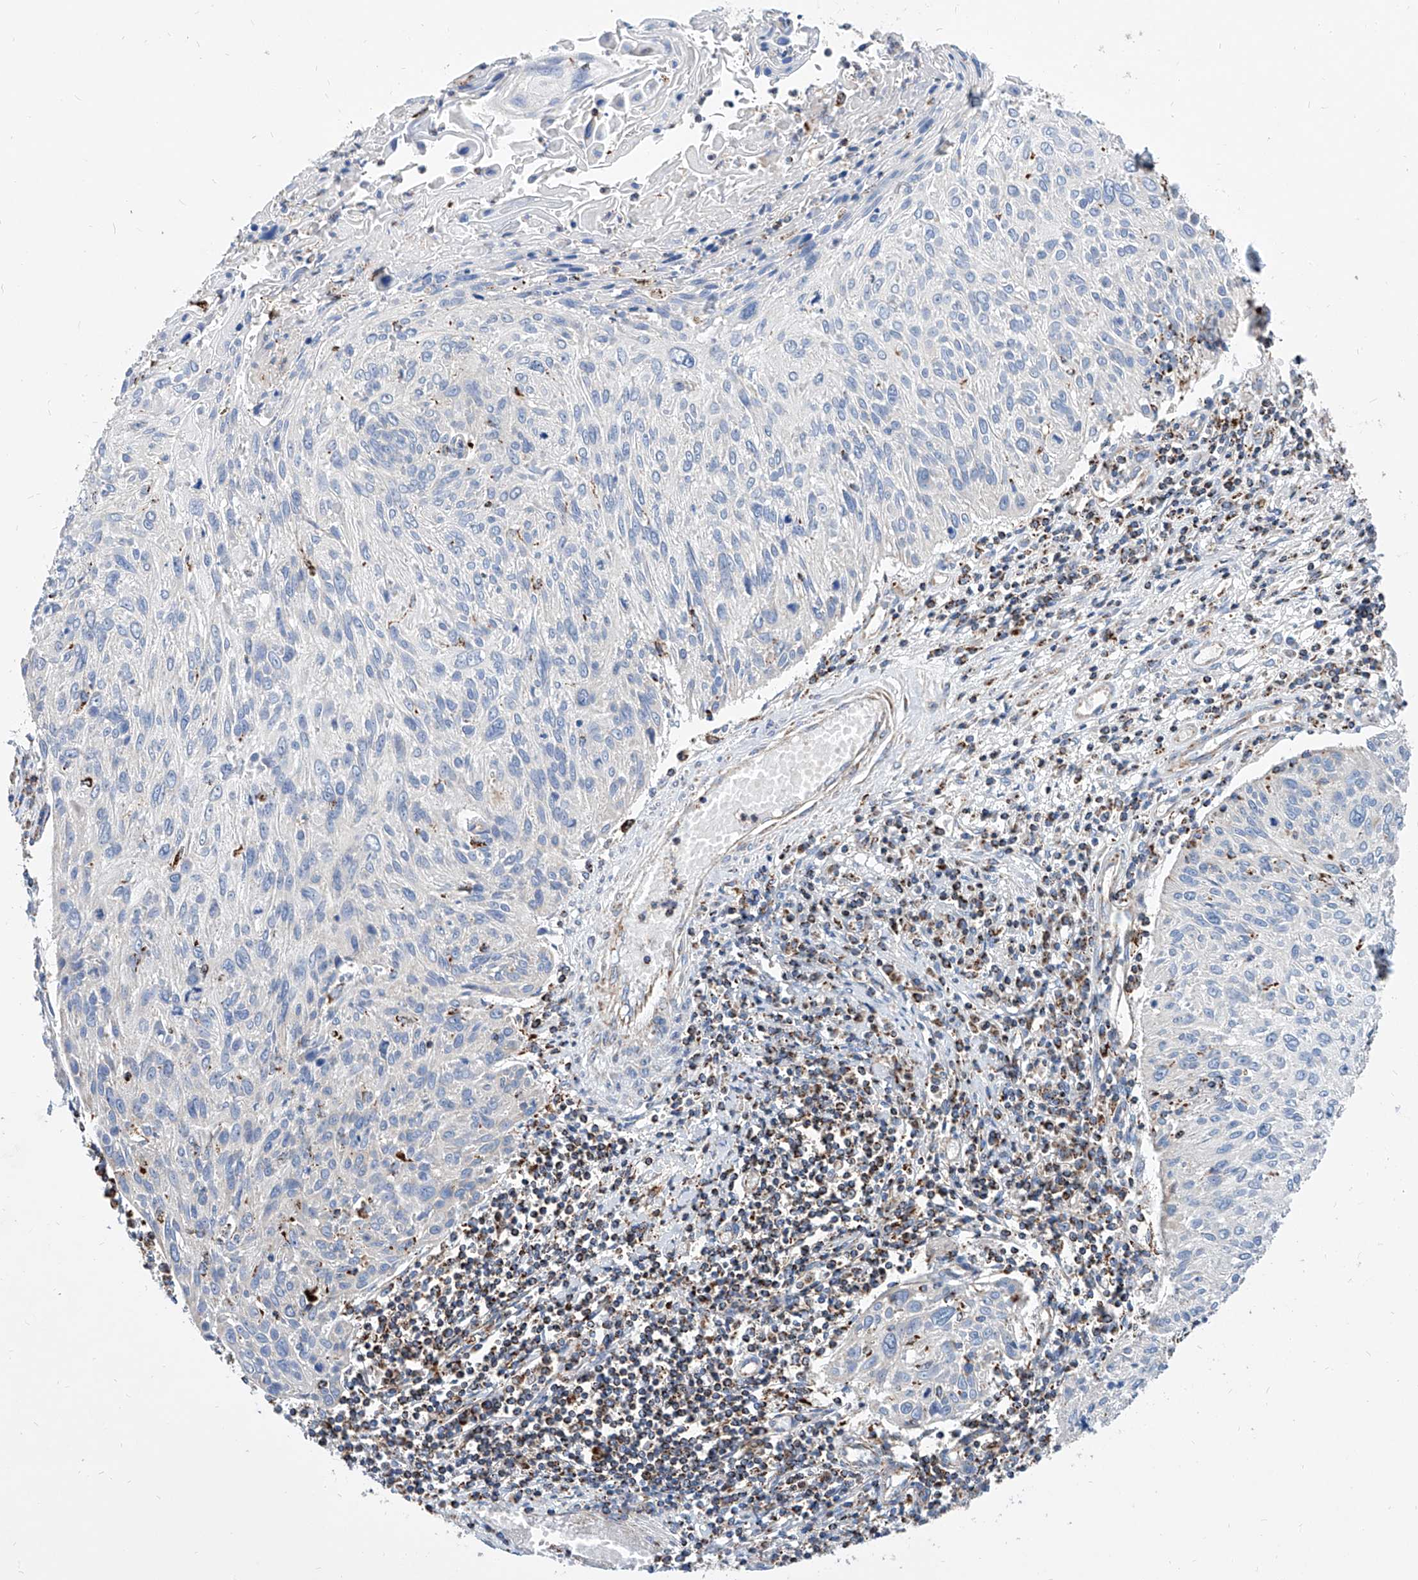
{"staining": {"intensity": "negative", "quantity": "none", "location": "none"}, "tissue": "cervical cancer", "cell_type": "Tumor cells", "image_type": "cancer", "snomed": [{"axis": "morphology", "description": "Squamous cell carcinoma, NOS"}, {"axis": "topography", "description": "Cervix"}], "caption": "IHC micrograph of cervical cancer stained for a protein (brown), which exhibits no staining in tumor cells.", "gene": "CPNE5", "patient": {"sex": "female", "age": 51}}